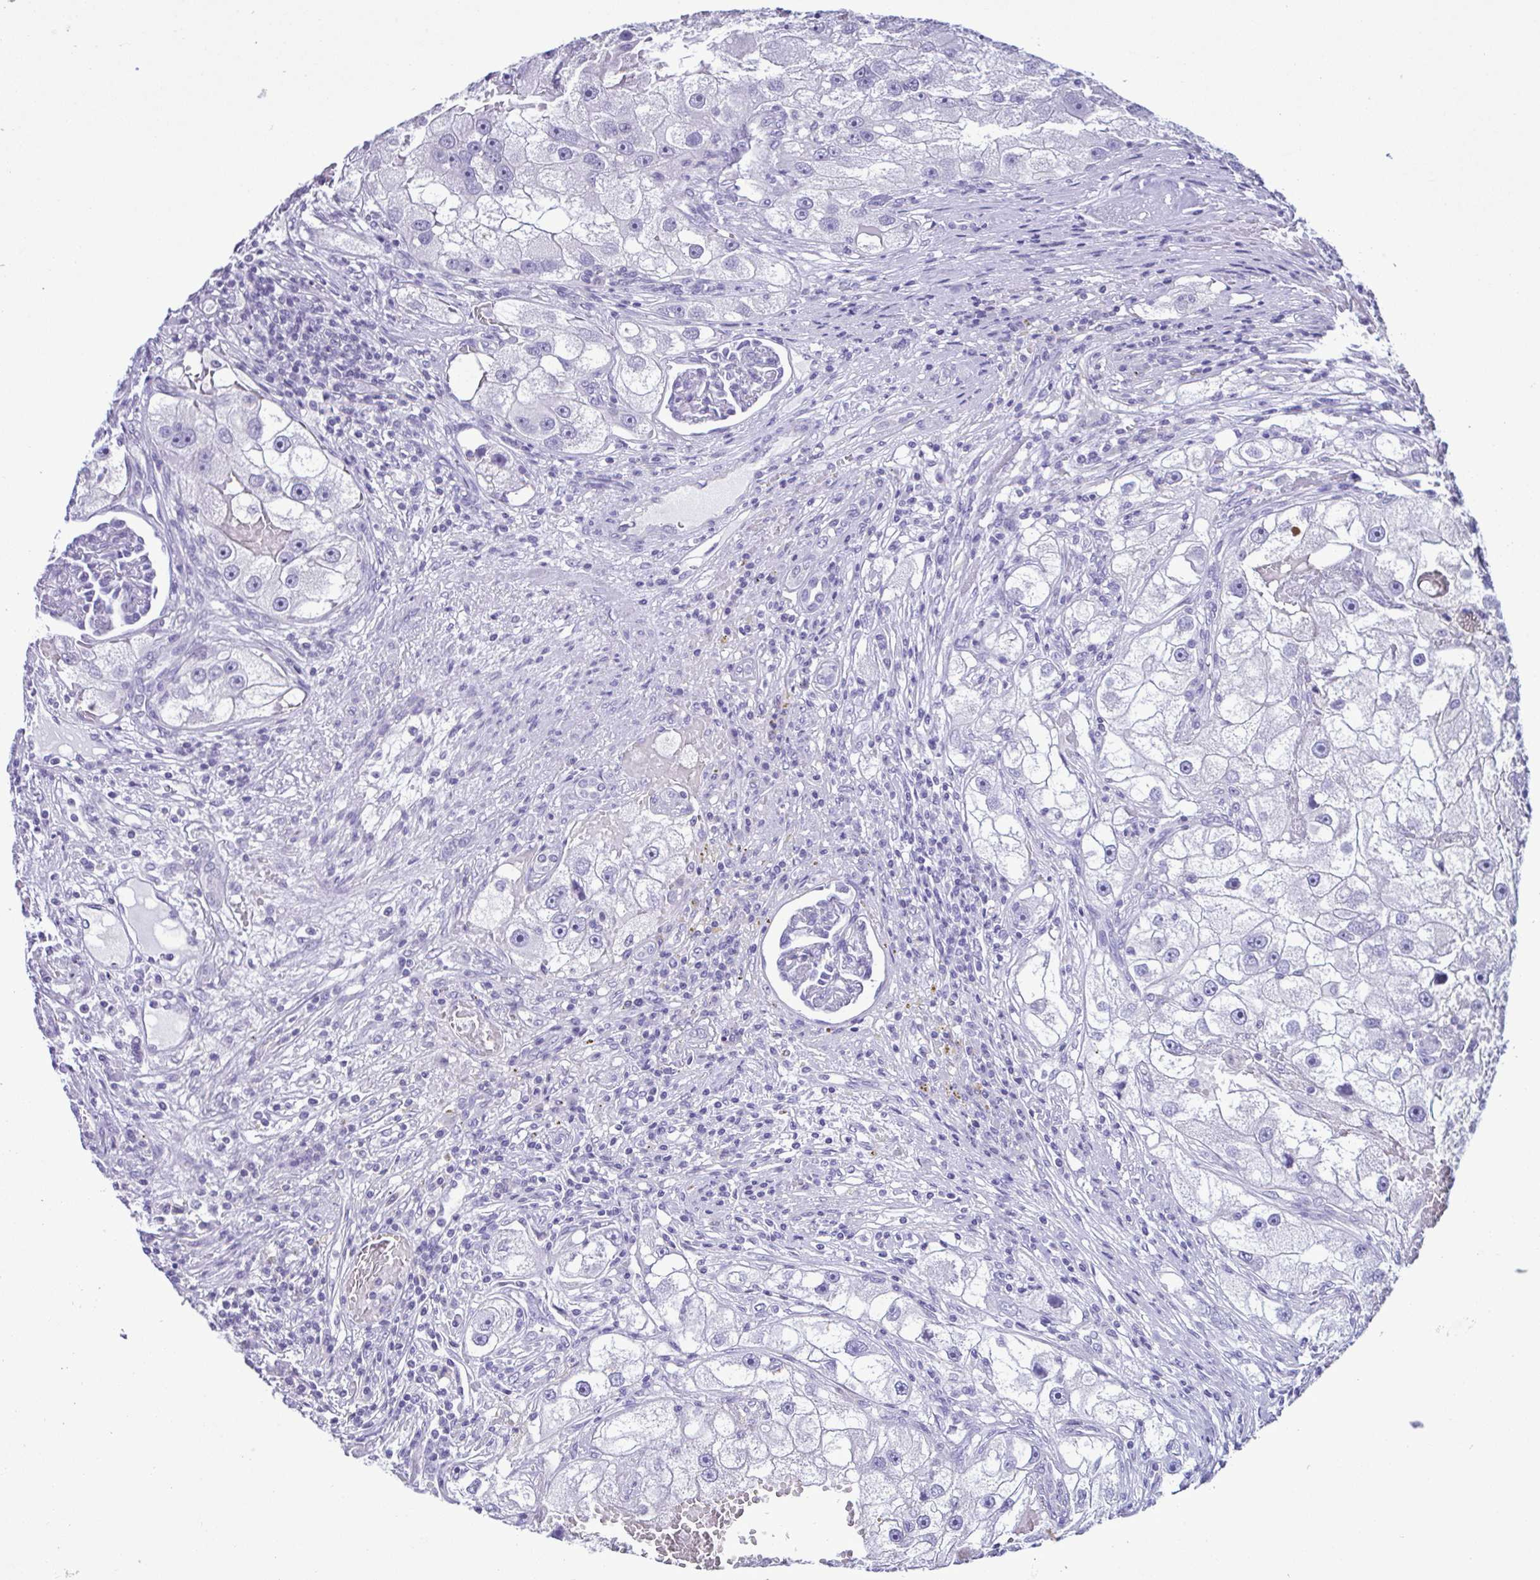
{"staining": {"intensity": "negative", "quantity": "none", "location": "none"}, "tissue": "renal cancer", "cell_type": "Tumor cells", "image_type": "cancer", "snomed": [{"axis": "morphology", "description": "Adenocarcinoma, NOS"}, {"axis": "topography", "description": "Kidney"}], "caption": "The photomicrograph demonstrates no significant expression in tumor cells of renal cancer.", "gene": "CBY2", "patient": {"sex": "male", "age": 63}}